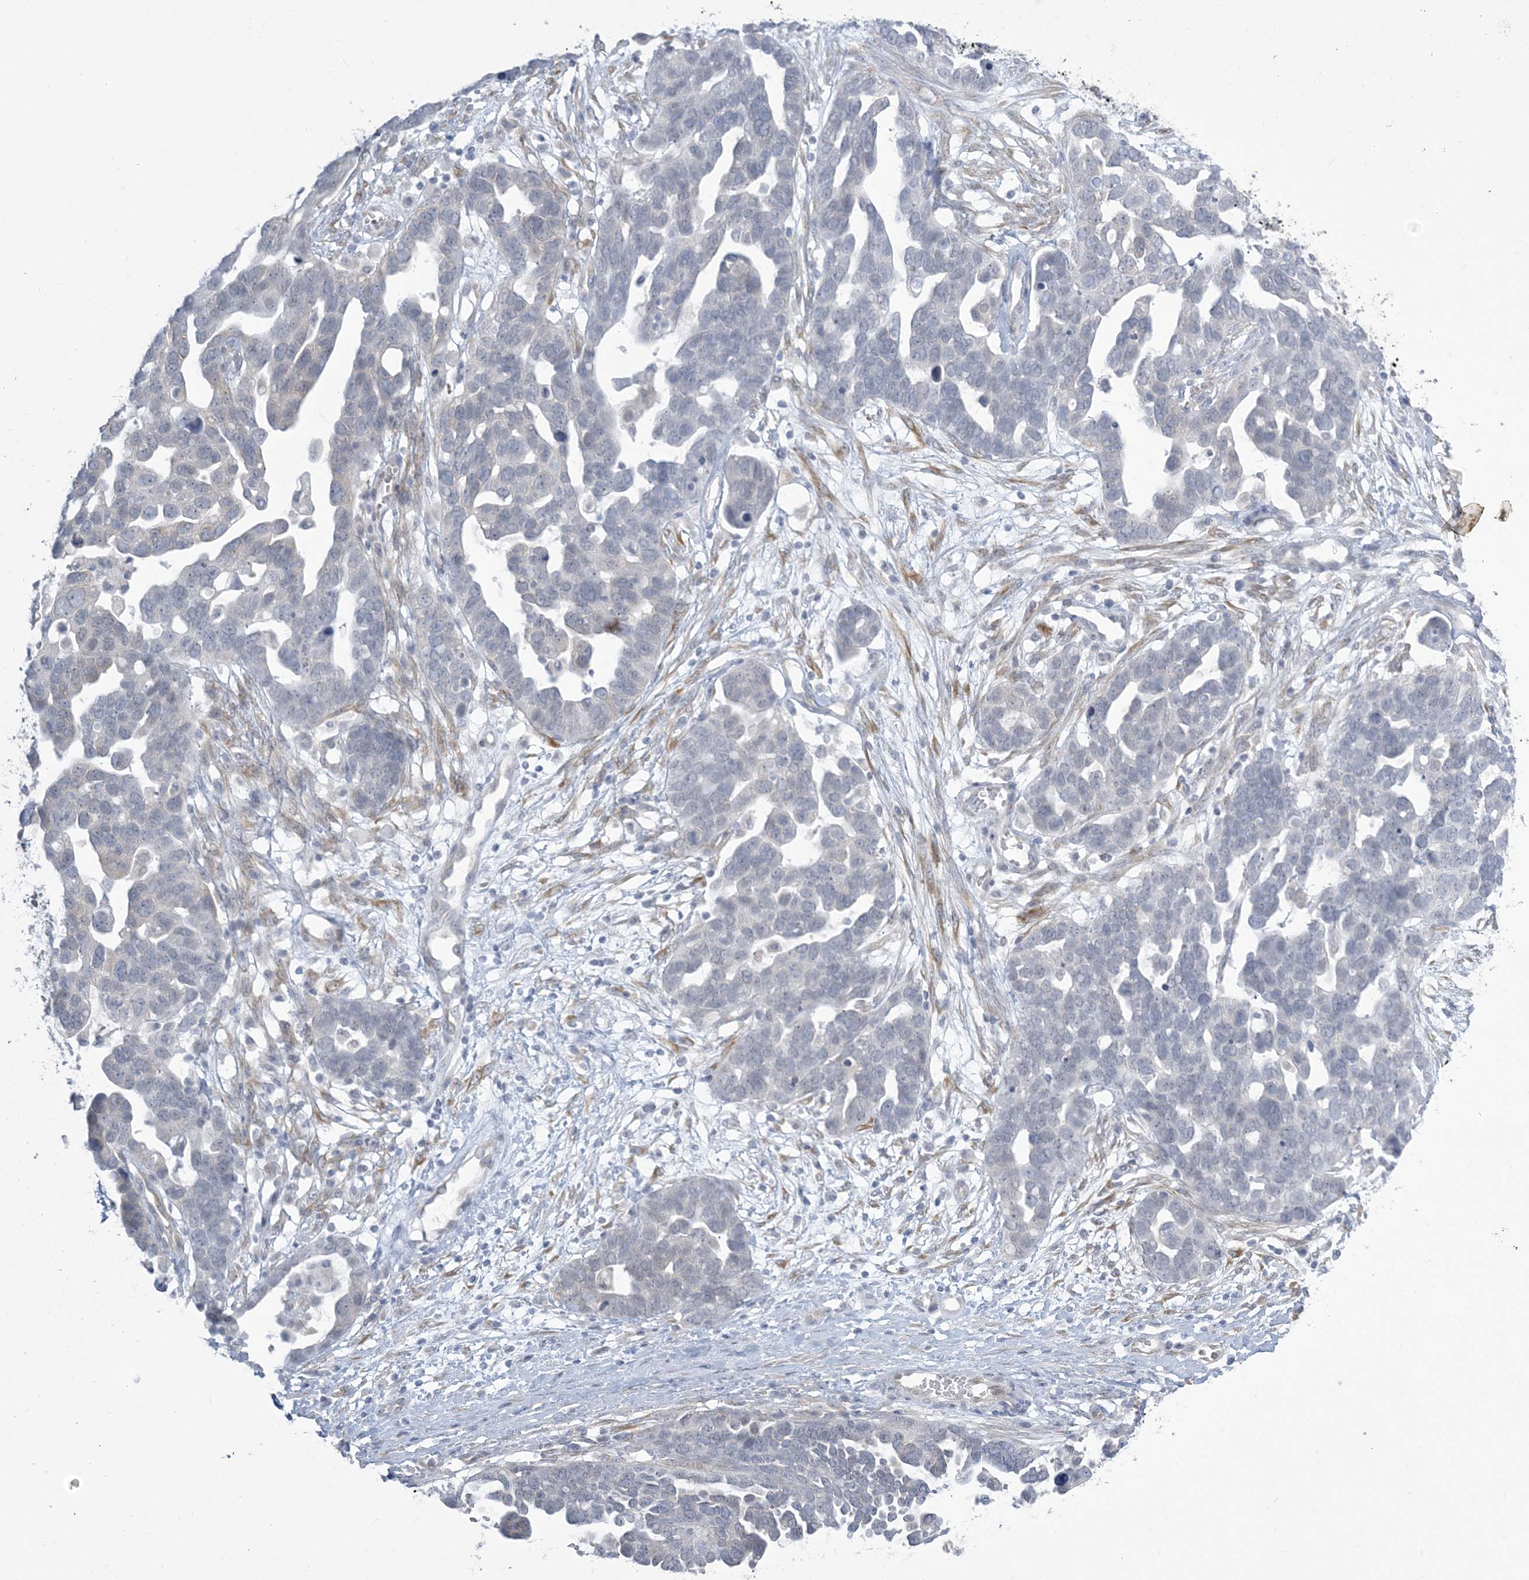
{"staining": {"intensity": "negative", "quantity": "none", "location": "none"}, "tissue": "ovarian cancer", "cell_type": "Tumor cells", "image_type": "cancer", "snomed": [{"axis": "morphology", "description": "Cystadenocarcinoma, serous, NOS"}, {"axis": "topography", "description": "Ovary"}], "caption": "Tumor cells show no significant protein positivity in serous cystadenocarcinoma (ovarian).", "gene": "ZC3H6", "patient": {"sex": "female", "age": 54}}